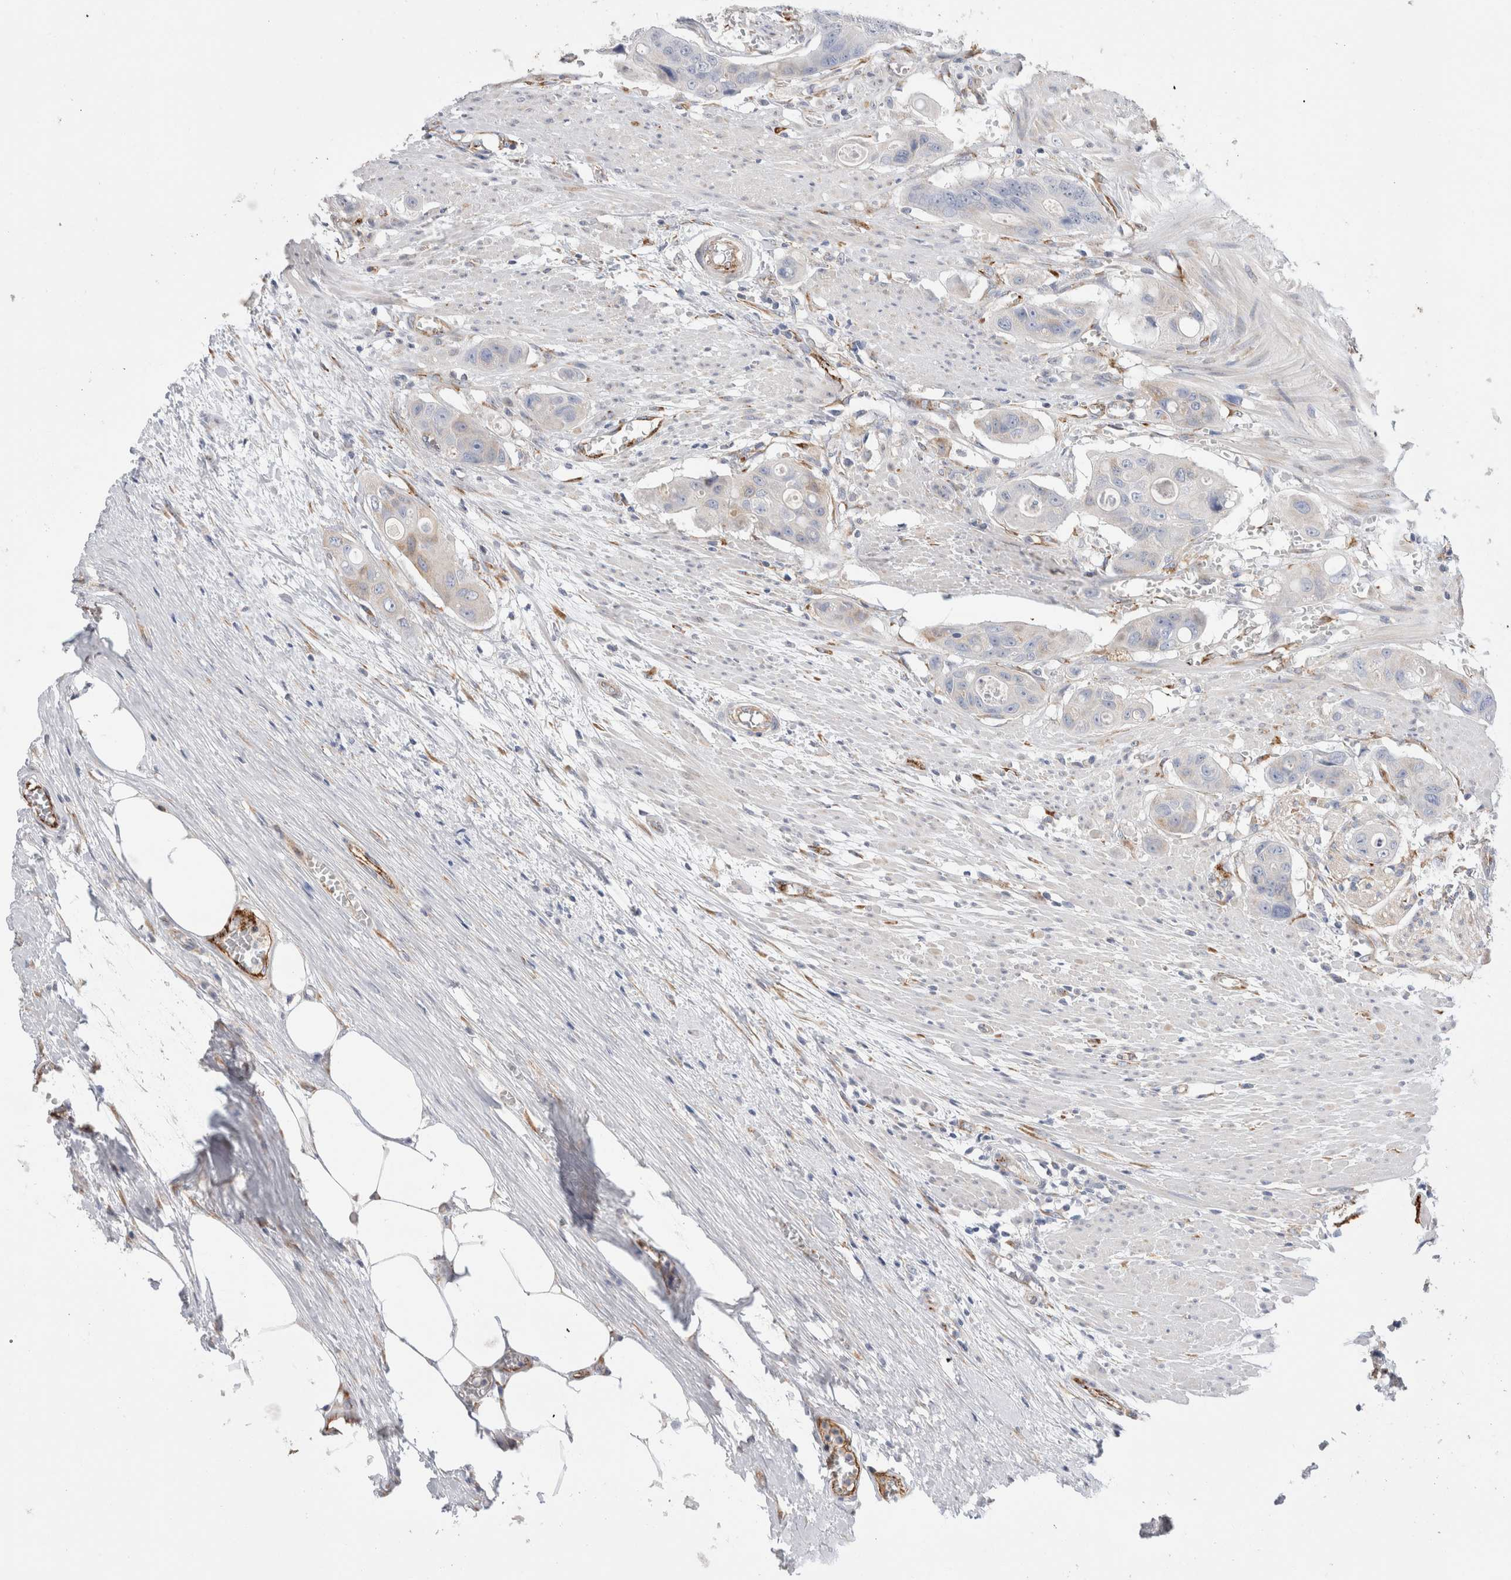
{"staining": {"intensity": "moderate", "quantity": "<25%", "location": "cytoplasmic/membranous"}, "tissue": "colorectal cancer", "cell_type": "Tumor cells", "image_type": "cancer", "snomed": [{"axis": "morphology", "description": "Adenocarcinoma, NOS"}, {"axis": "topography", "description": "Colon"}], "caption": "Human adenocarcinoma (colorectal) stained with a brown dye displays moderate cytoplasmic/membranous positive positivity in about <25% of tumor cells.", "gene": "CNPY4", "patient": {"sex": "female", "age": 57}}